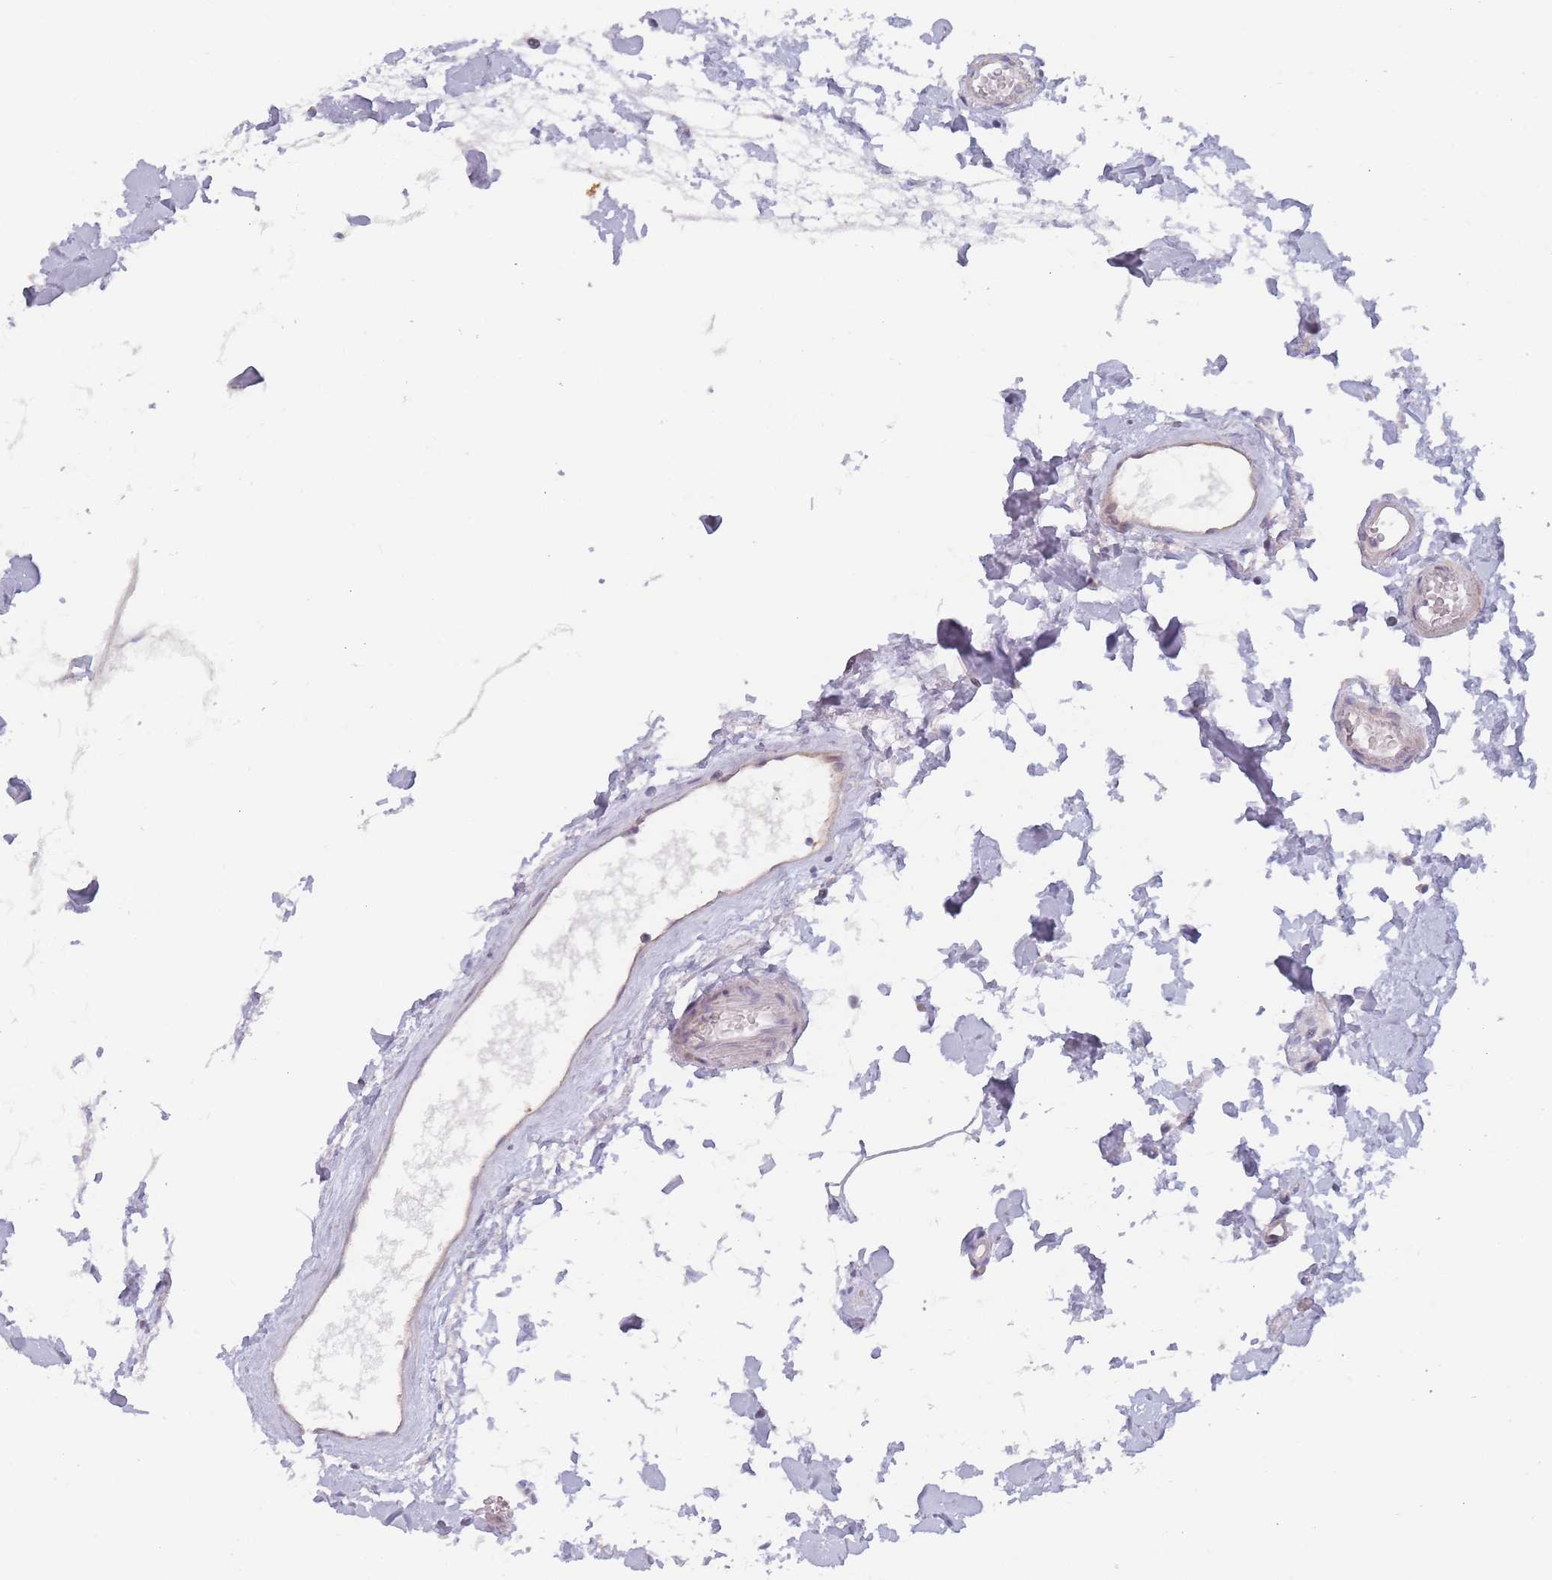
{"staining": {"intensity": "weak", "quantity": "25%-75%", "location": "cytoplasmic/membranous"}, "tissue": "colon", "cell_type": "Endothelial cells", "image_type": "normal", "snomed": [{"axis": "morphology", "description": "Normal tissue, NOS"}, {"axis": "topography", "description": "Colon"}], "caption": "Protein analysis of normal colon demonstrates weak cytoplasmic/membranous expression in approximately 25%-75% of endothelial cells.", "gene": "FAM227B", "patient": {"sex": "female", "age": 84}}